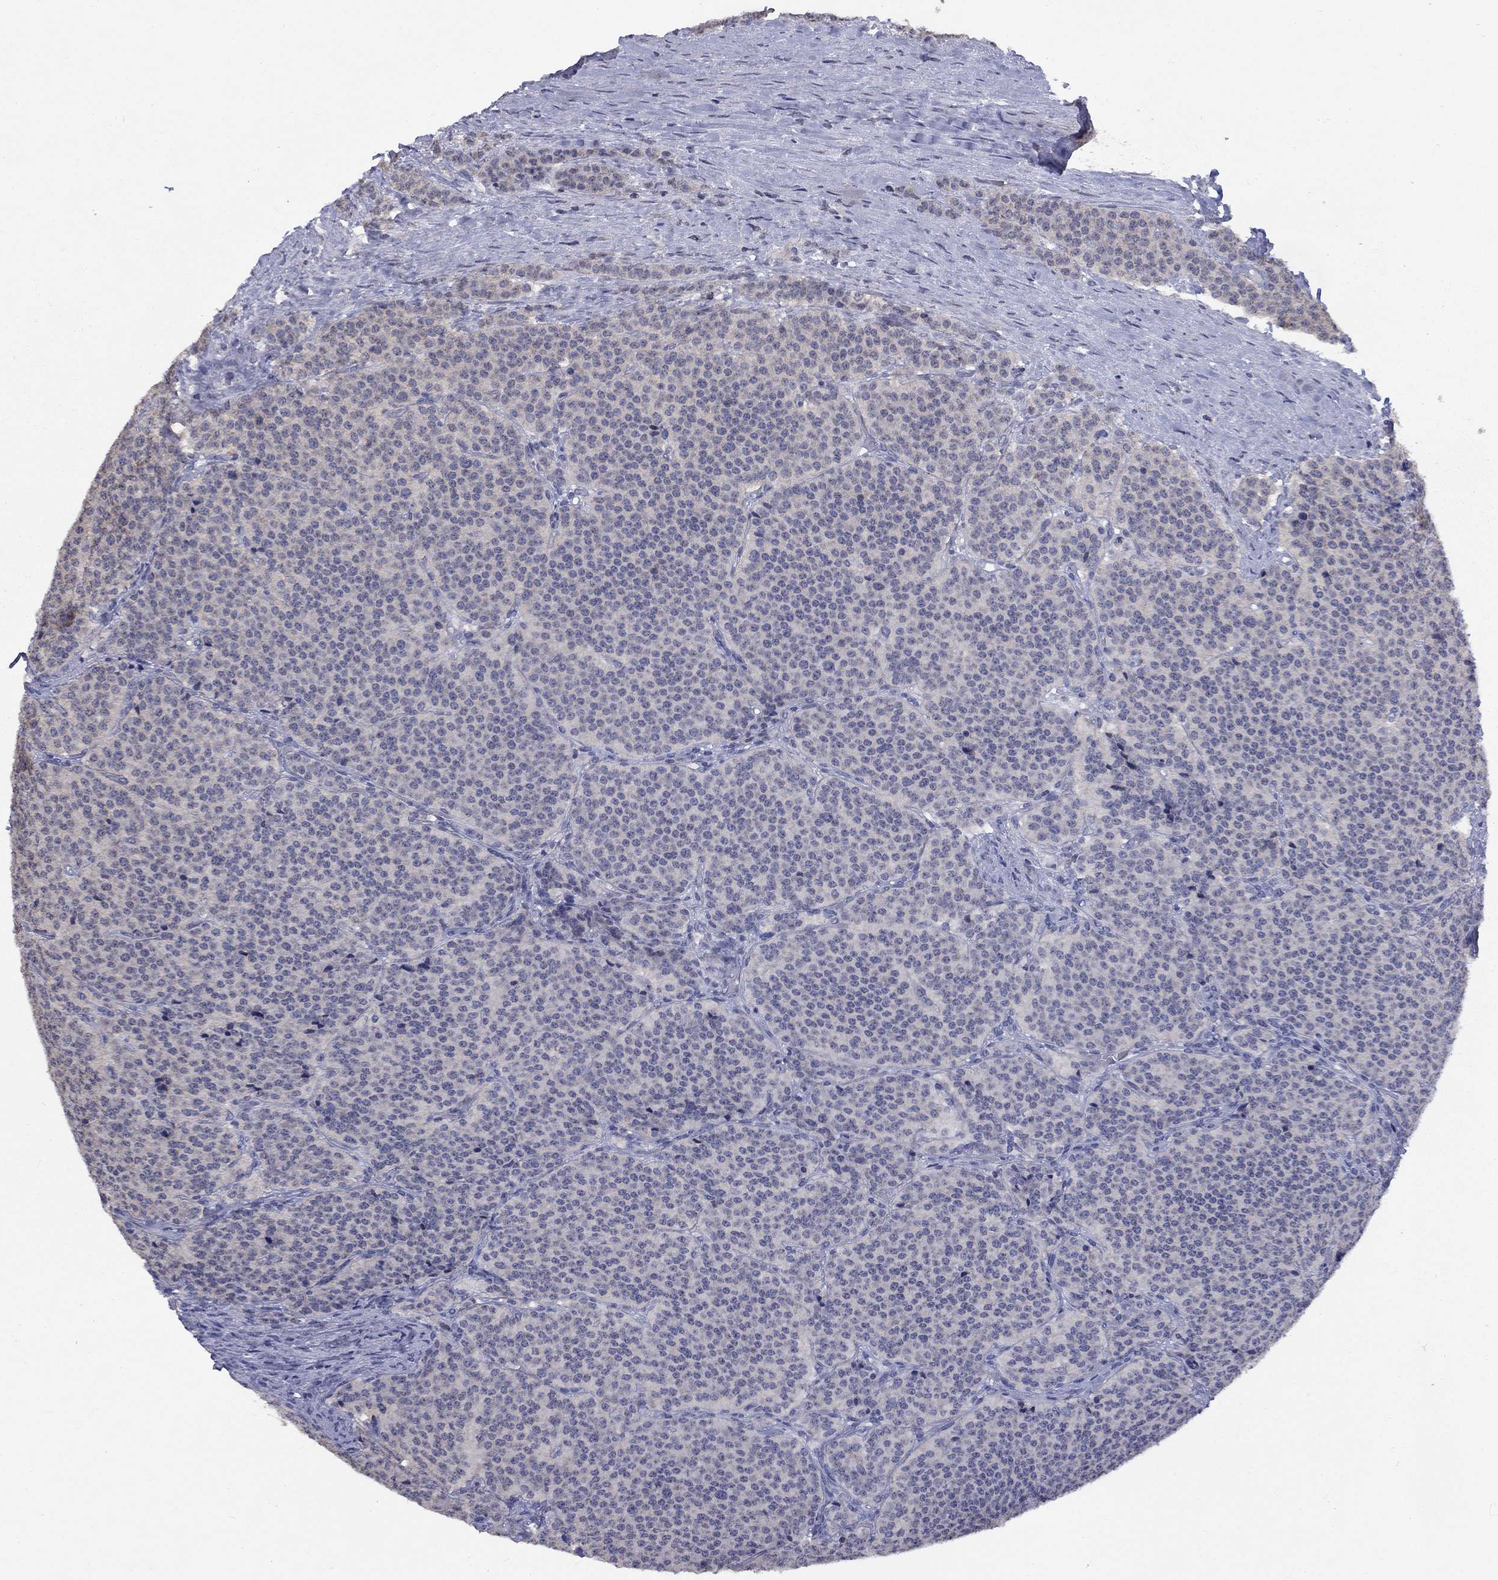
{"staining": {"intensity": "negative", "quantity": "none", "location": "none"}, "tissue": "carcinoid", "cell_type": "Tumor cells", "image_type": "cancer", "snomed": [{"axis": "morphology", "description": "Carcinoid, malignant, NOS"}, {"axis": "topography", "description": "Small intestine"}], "caption": "Tumor cells show no significant protein expression in malignant carcinoid.", "gene": "SPATA33", "patient": {"sex": "female", "age": 58}}